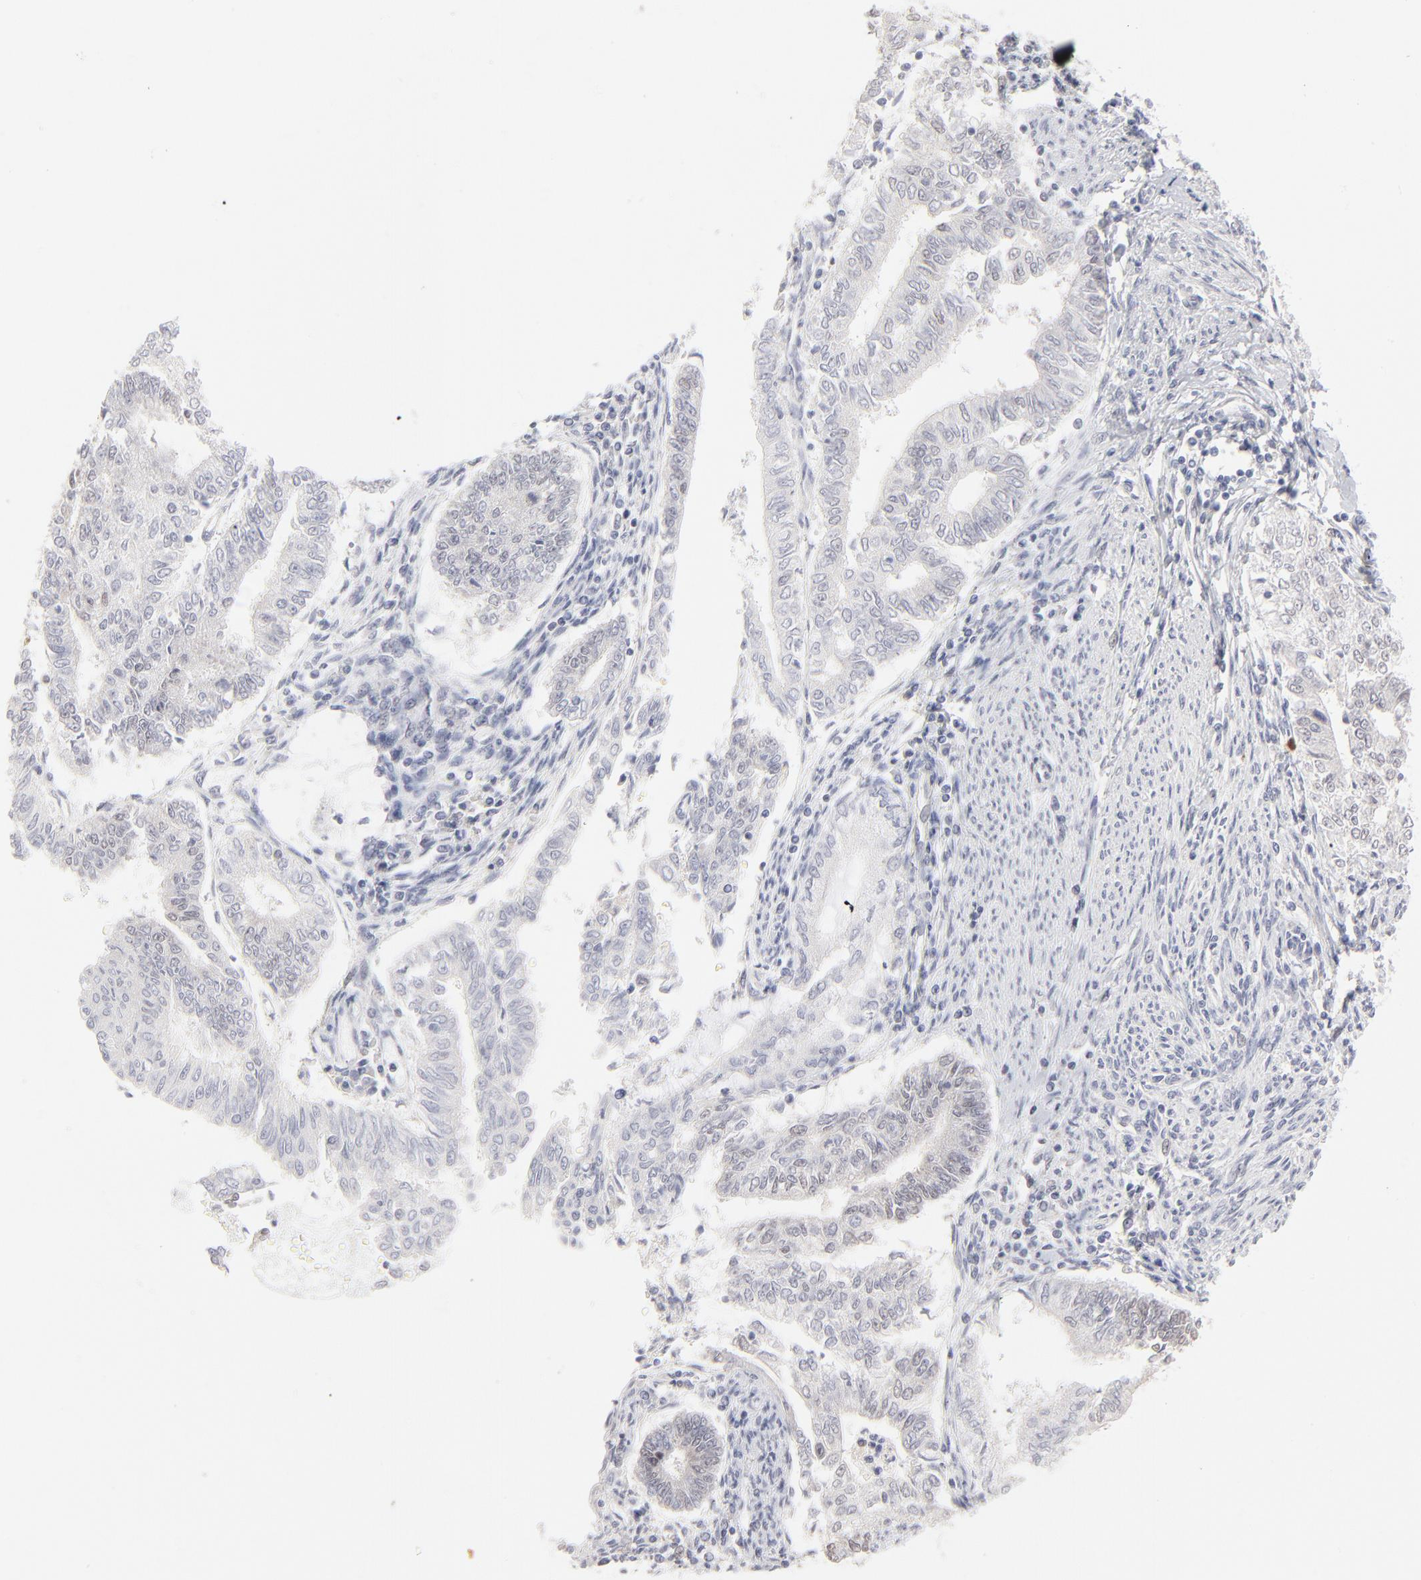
{"staining": {"intensity": "weak", "quantity": "<25%", "location": "nuclear"}, "tissue": "endometrial cancer", "cell_type": "Tumor cells", "image_type": "cancer", "snomed": [{"axis": "morphology", "description": "Adenocarcinoma, NOS"}, {"axis": "topography", "description": "Endometrium"}], "caption": "DAB immunohistochemical staining of human endometrial cancer demonstrates no significant positivity in tumor cells.", "gene": "RBM3", "patient": {"sex": "female", "age": 66}}